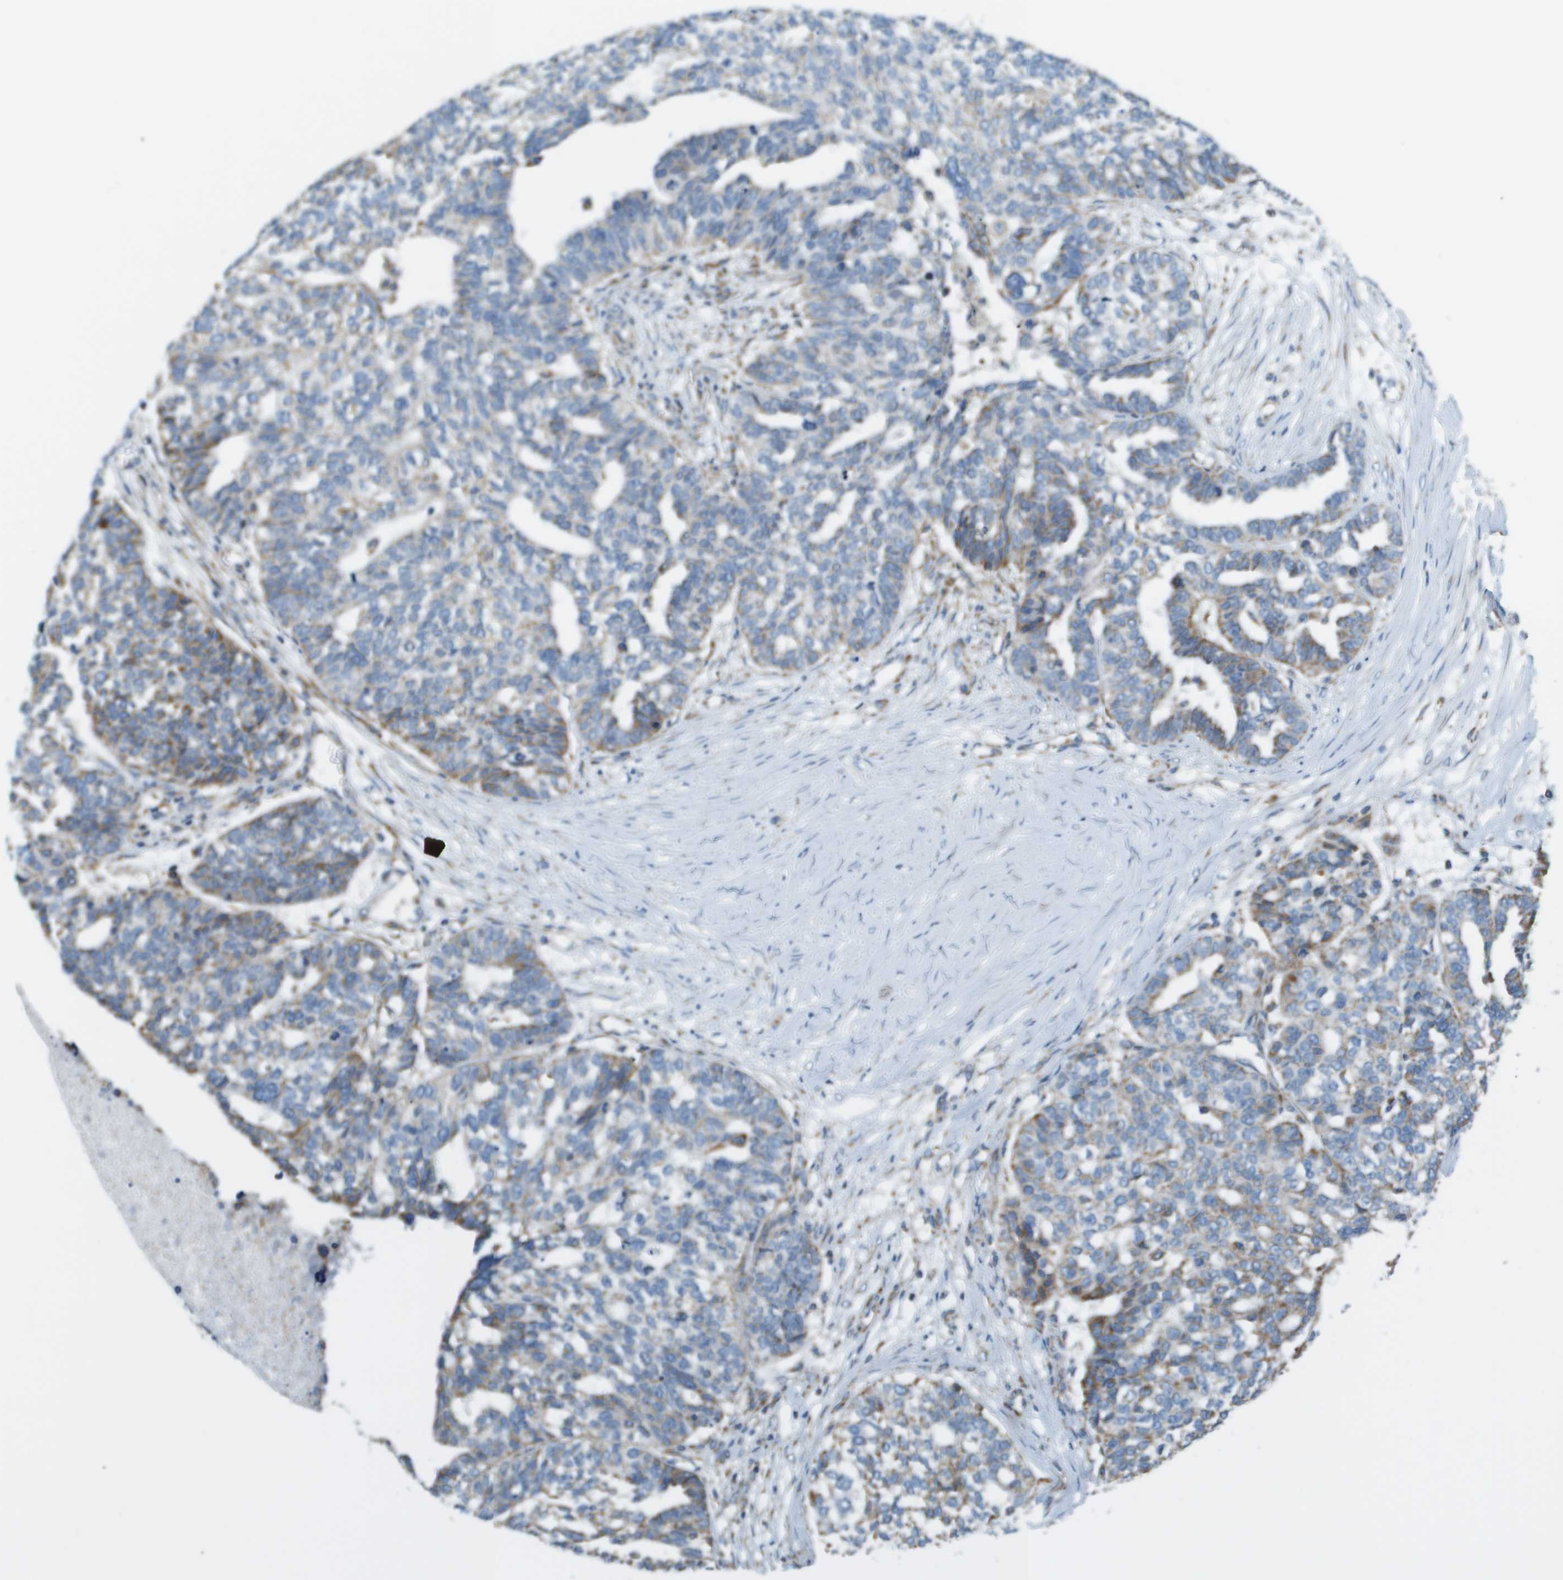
{"staining": {"intensity": "moderate", "quantity": "<25%", "location": "cytoplasmic/membranous"}, "tissue": "ovarian cancer", "cell_type": "Tumor cells", "image_type": "cancer", "snomed": [{"axis": "morphology", "description": "Cystadenocarcinoma, serous, NOS"}, {"axis": "topography", "description": "Ovary"}], "caption": "DAB immunohistochemical staining of human ovarian cancer (serous cystadenocarcinoma) demonstrates moderate cytoplasmic/membranous protein staining in approximately <25% of tumor cells. The staining was performed using DAB to visualize the protein expression in brown, while the nuclei were stained in blue with hematoxylin (Magnification: 20x).", "gene": "TAOK3", "patient": {"sex": "female", "age": 59}}